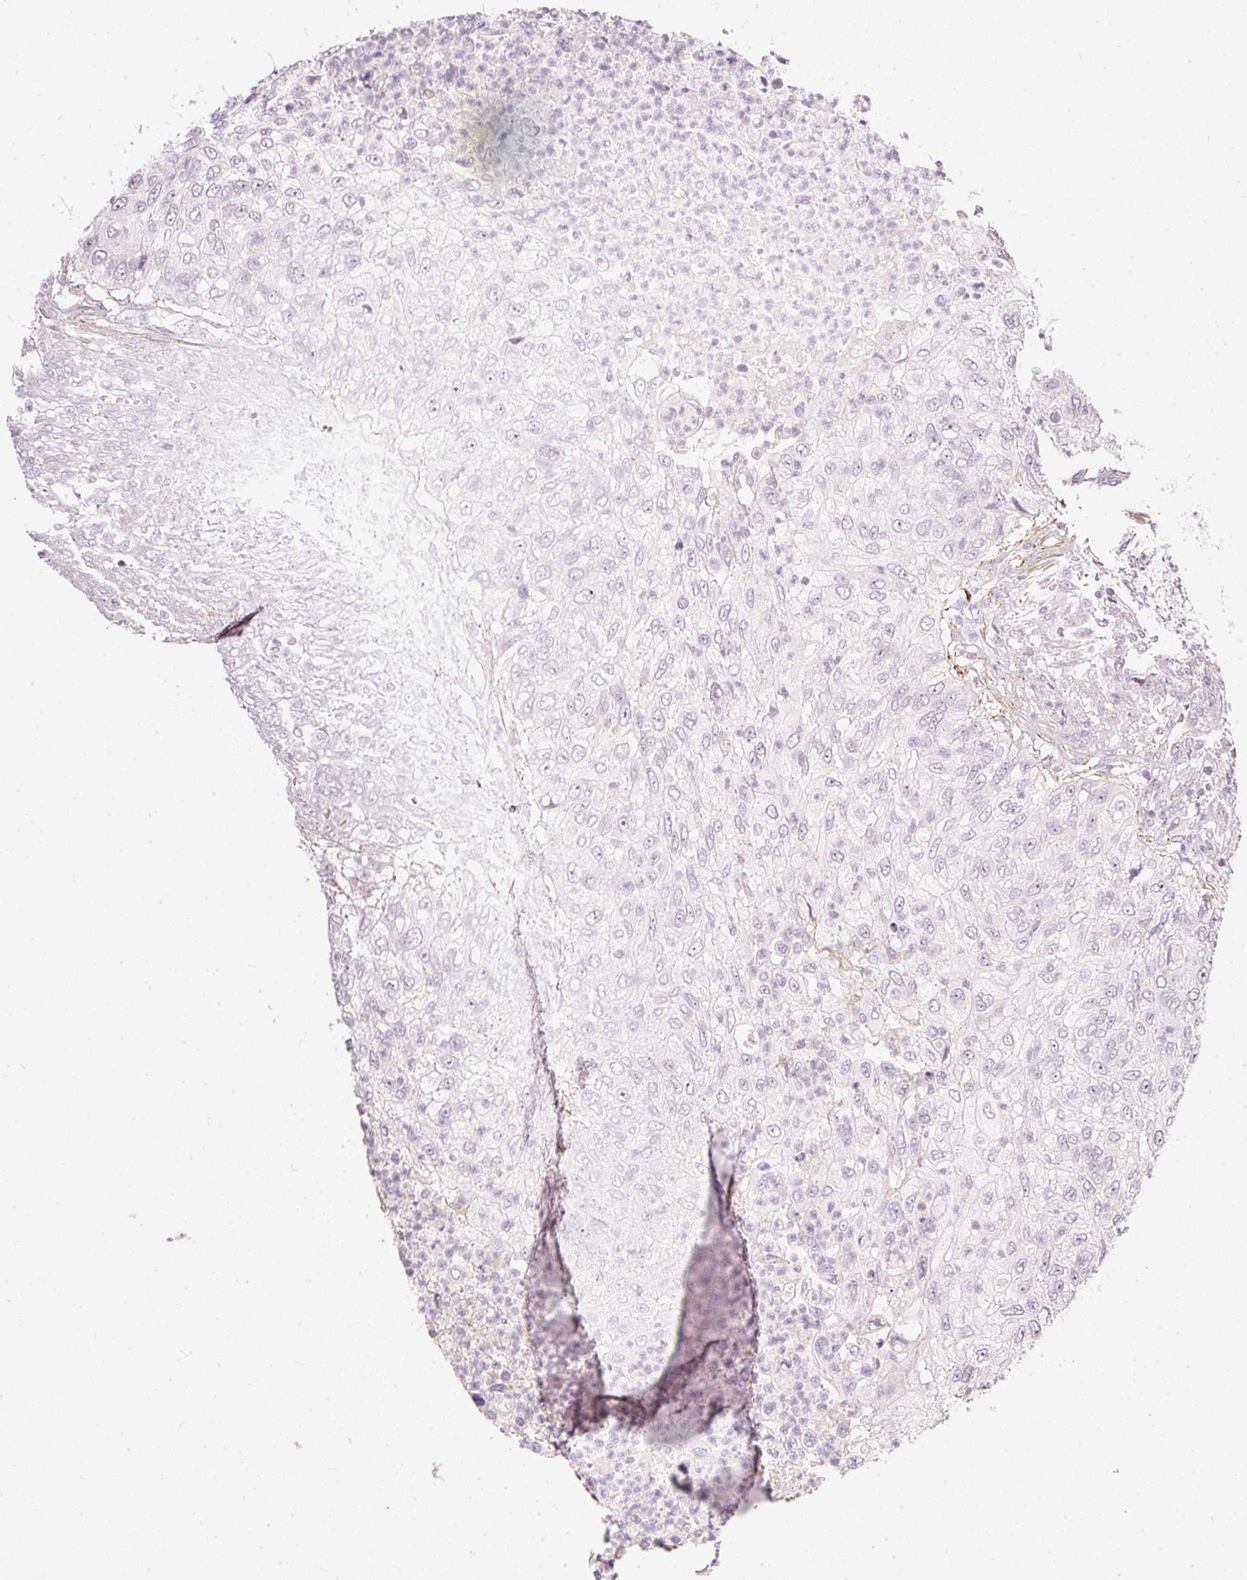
{"staining": {"intensity": "negative", "quantity": "none", "location": "none"}, "tissue": "urothelial cancer", "cell_type": "Tumor cells", "image_type": "cancer", "snomed": [{"axis": "morphology", "description": "Urothelial carcinoma, High grade"}, {"axis": "topography", "description": "Urinary bladder"}], "caption": "Protein analysis of urothelial cancer reveals no significant expression in tumor cells.", "gene": "TOGARAM1", "patient": {"sex": "female", "age": 60}}